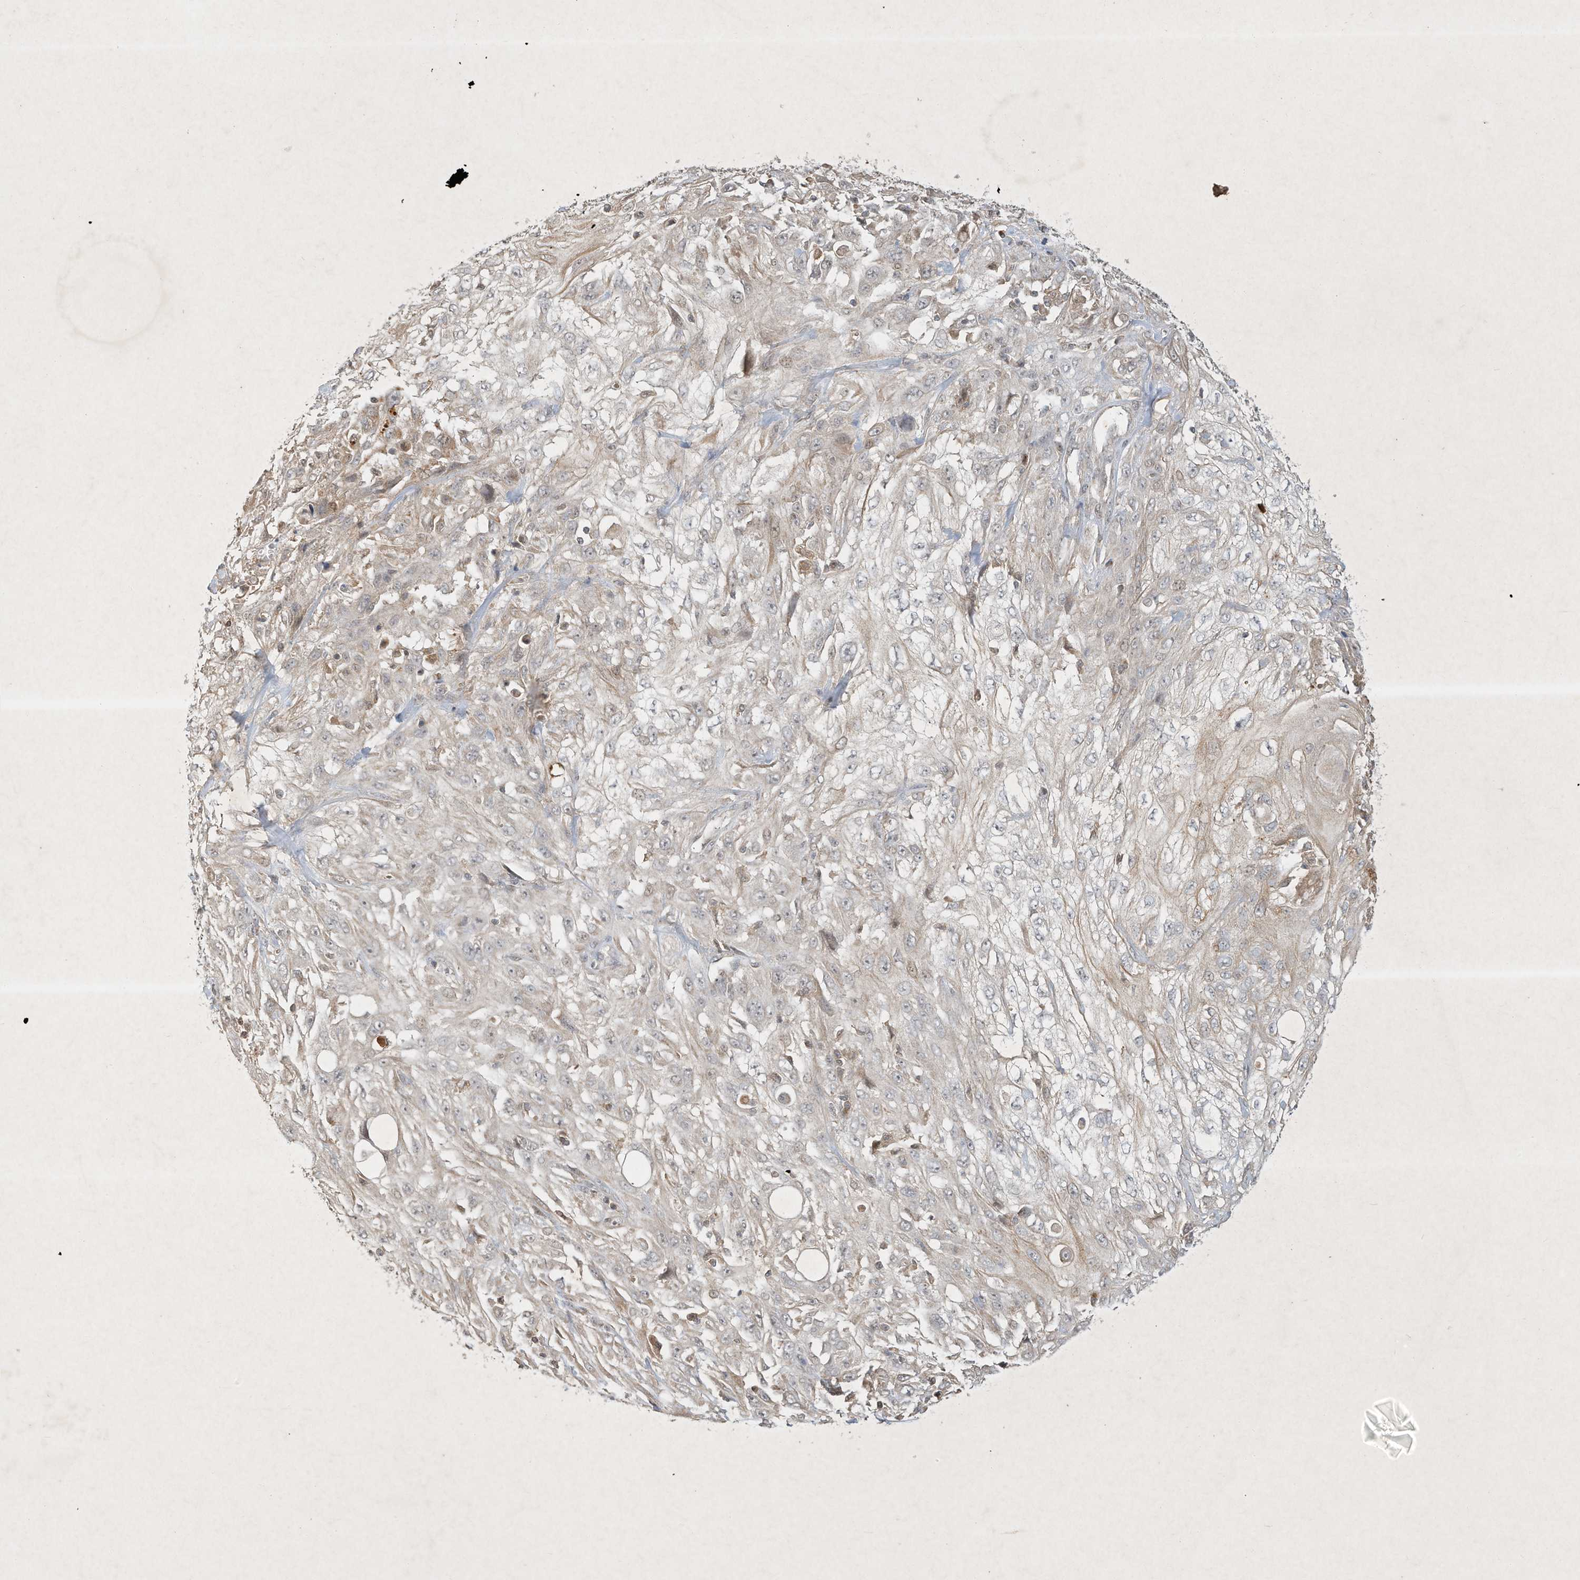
{"staining": {"intensity": "negative", "quantity": "none", "location": "none"}, "tissue": "skin cancer", "cell_type": "Tumor cells", "image_type": "cancer", "snomed": [{"axis": "morphology", "description": "Squamous cell carcinoma, NOS"}, {"axis": "topography", "description": "Skin"}], "caption": "Human skin cancer stained for a protein using immunohistochemistry demonstrates no expression in tumor cells.", "gene": "BTRC", "patient": {"sex": "male", "age": 75}}